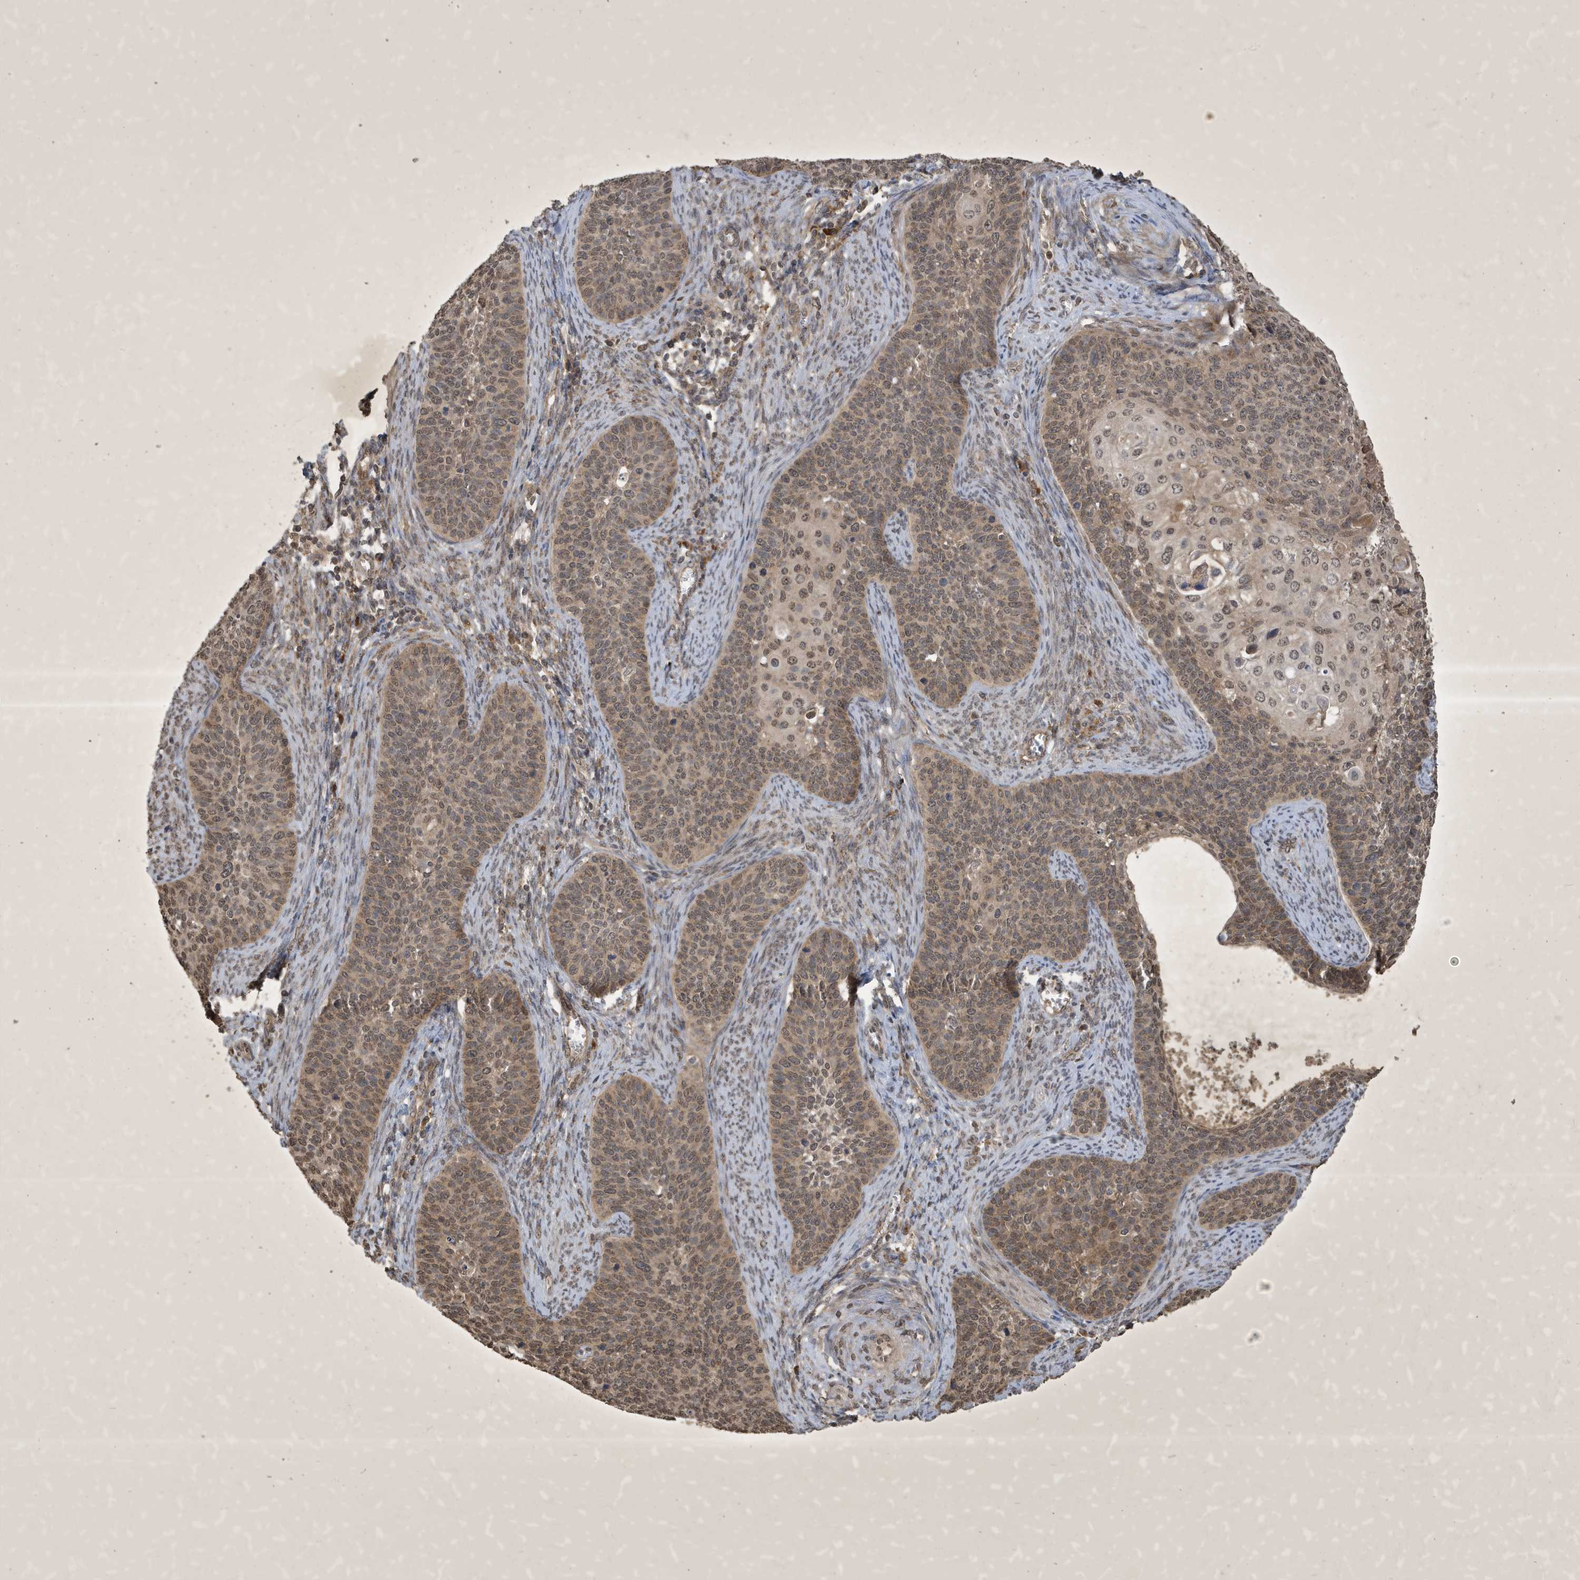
{"staining": {"intensity": "moderate", "quantity": ">75%", "location": "cytoplasmic/membranous,nuclear"}, "tissue": "cervical cancer", "cell_type": "Tumor cells", "image_type": "cancer", "snomed": [{"axis": "morphology", "description": "Squamous cell carcinoma, NOS"}, {"axis": "topography", "description": "Cervix"}], "caption": "Tumor cells exhibit medium levels of moderate cytoplasmic/membranous and nuclear staining in approximately >75% of cells in human cervical cancer. Nuclei are stained in blue.", "gene": "STX10", "patient": {"sex": "female", "age": 33}}